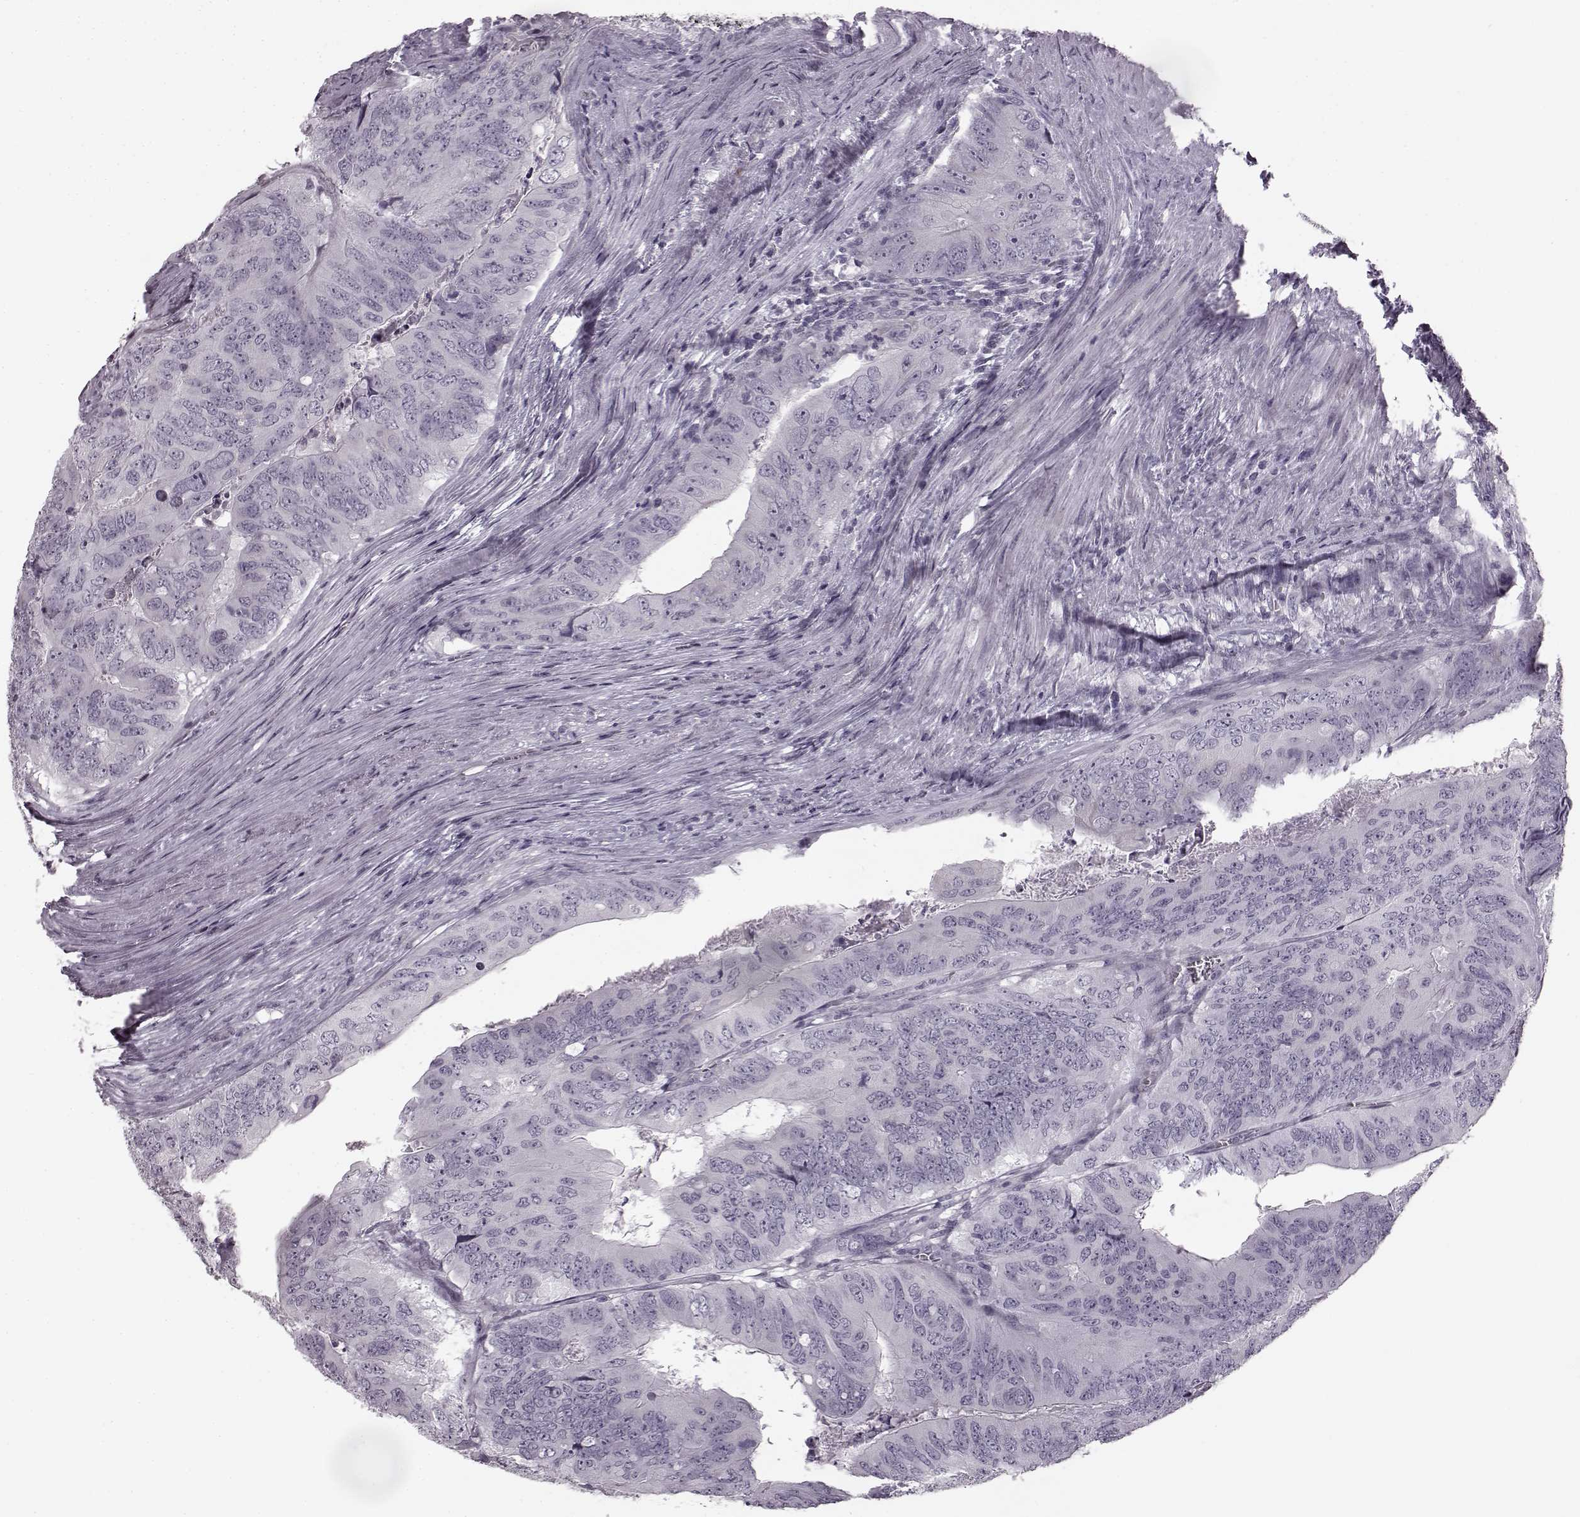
{"staining": {"intensity": "negative", "quantity": "none", "location": "none"}, "tissue": "colorectal cancer", "cell_type": "Tumor cells", "image_type": "cancer", "snomed": [{"axis": "morphology", "description": "Adenocarcinoma, NOS"}, {"axis": "topography", "description": "Colon"}], "caption": "A micrograph of human colorectal cancer is negative for staining in tumor cells. (Brightfield microscopy of DAB (3,3'-diaminobenzidine) immunohistochemistry (IHC) at high magnification).", "gene": "SEMG2", "patient": {"sex": "male", "age": 79}}